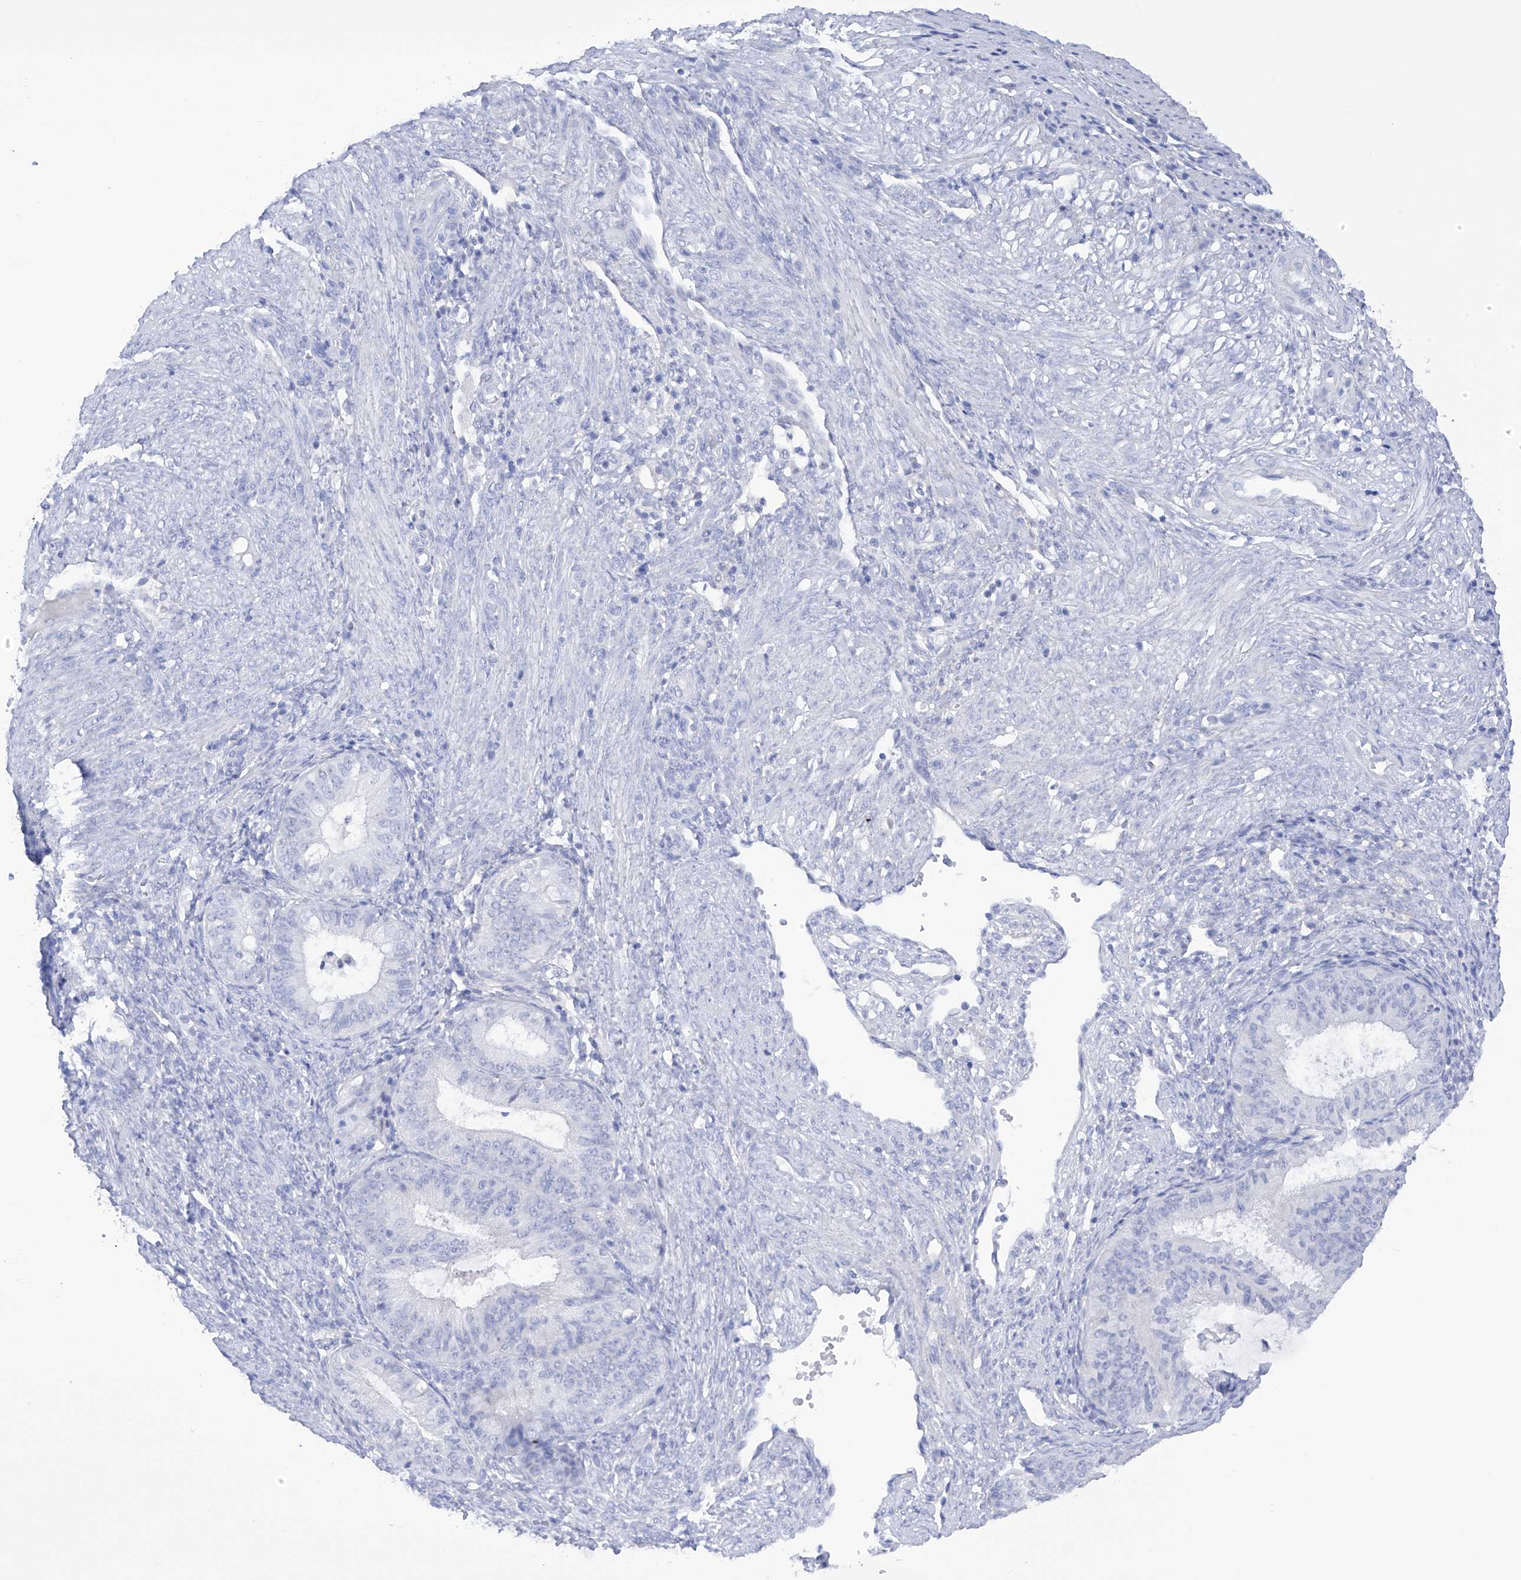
{"staining": {"intensity": "negative", "quantity": "none", "location": "none"}, "tissue": "endometrial cancer", "cell_type": "Tumor cells", "image_type": "cancer", "snomed": [{"axis": "morphology", "description": "Adenocarcinoma, NOS"}, {"axis": "topography", "description": "Endometrium"}], "caption": "Adenocarcinoma (endometrial) was stained to show a protein in brown. There is no significant positivity in tumor cells. The staining is performed using DAB (3,3'-diaminobenzidine) brown chromogen with nuclei counter-stained in using hematoxylin.", "gene": "FLG", "patient": {"sex": "female", "age": 51}}